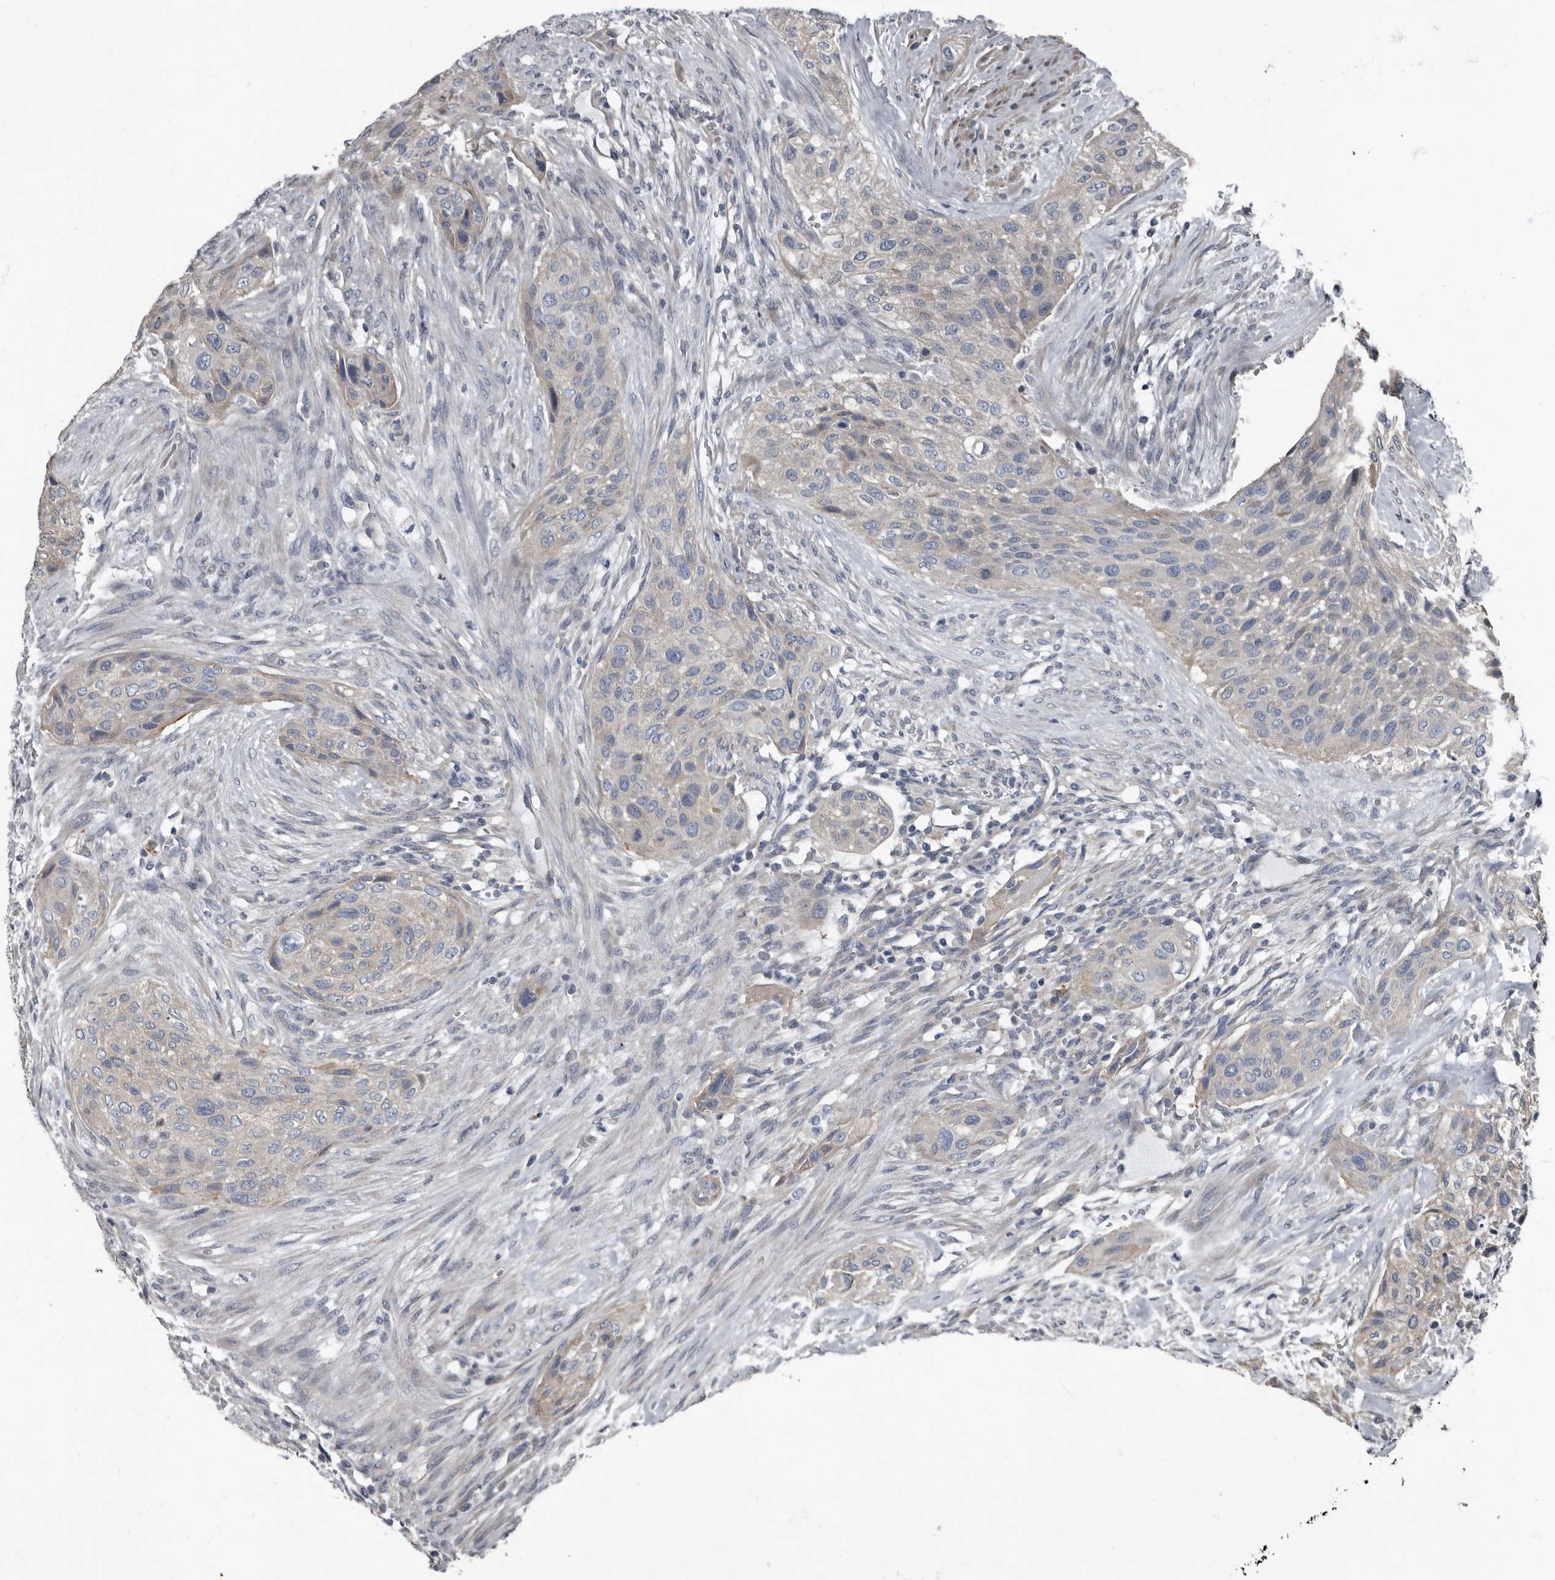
{"staining": {"intensity": "negative", "quantity": "none", "location": "none"}, "tissue": "urothelial cancer", "cell_type": "Tumor cells", "image_type": "cancer", "snomed": [{"axis": "morphology", "description": "Urothelial carcinoma, High grade"}, {"axis": "topography", "description": "Urinary bladder"}], "caption": "This is an immunohistochemistry micrograph of urothelial cancer. There is no staining in tumor cells.", "gene": "TPD52L1", "patient": {"sex": "male", "age": 35}}